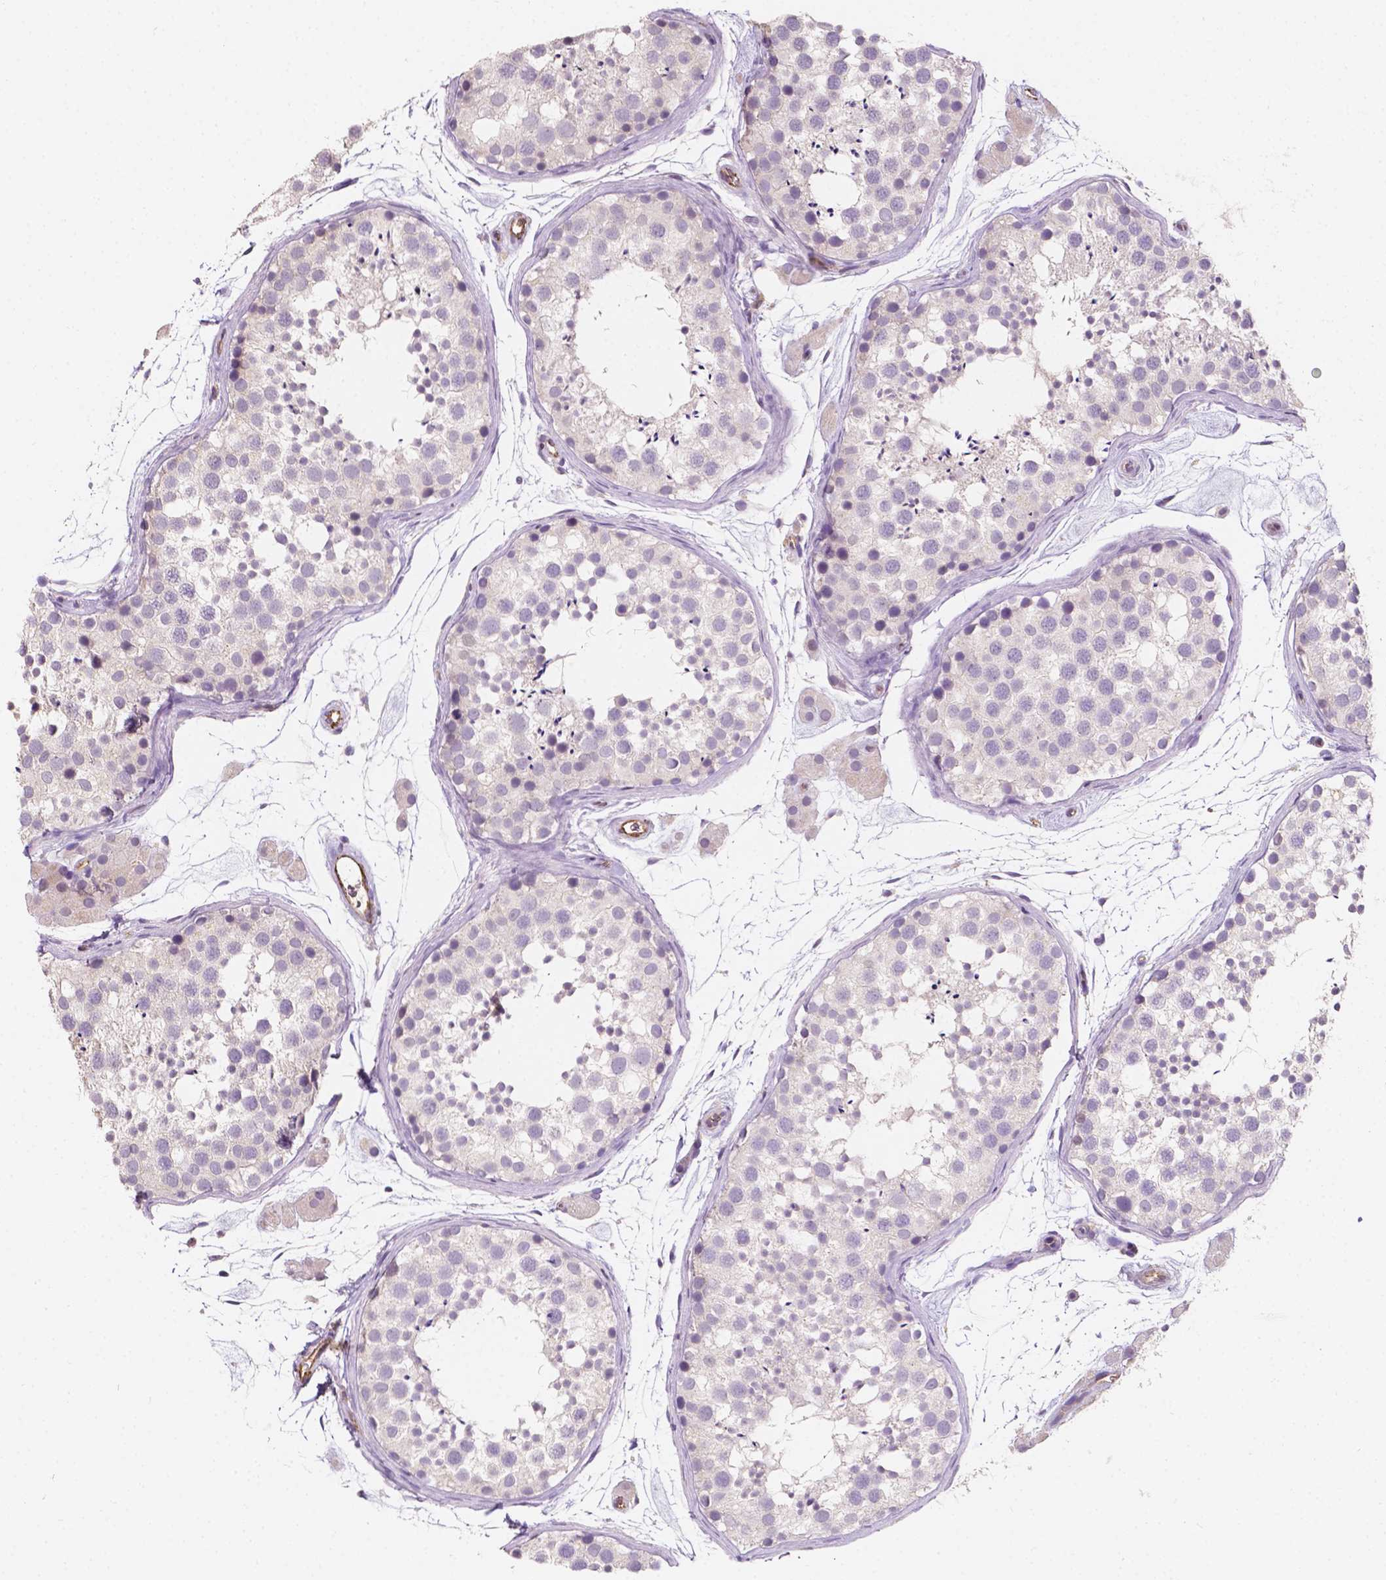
{"staining": {"intensity": "negative", "quantity": "none", "location": "none"}, "tissue": "testis", "cell_type": "Cells in seminiferous ducts", "image_type": "normal", "snomed": [{"axis": "morphology", "description": "Normal tissue, NOS"}, {"axis": "topography", "description": "Testis"}], "caption": "High power microscopy histopathology image of an immunohistochemistry (IHC) photomicrograph of normal testis, revealing no significant staining in cells in seminiferous ducts. (Stains: DAB IHC with hematoxylin counter stain, Microscopy: brightfield microscopy at high magnification).", "gene": "SLC22A4", "patient": {"sex": "male", "age": 41}}